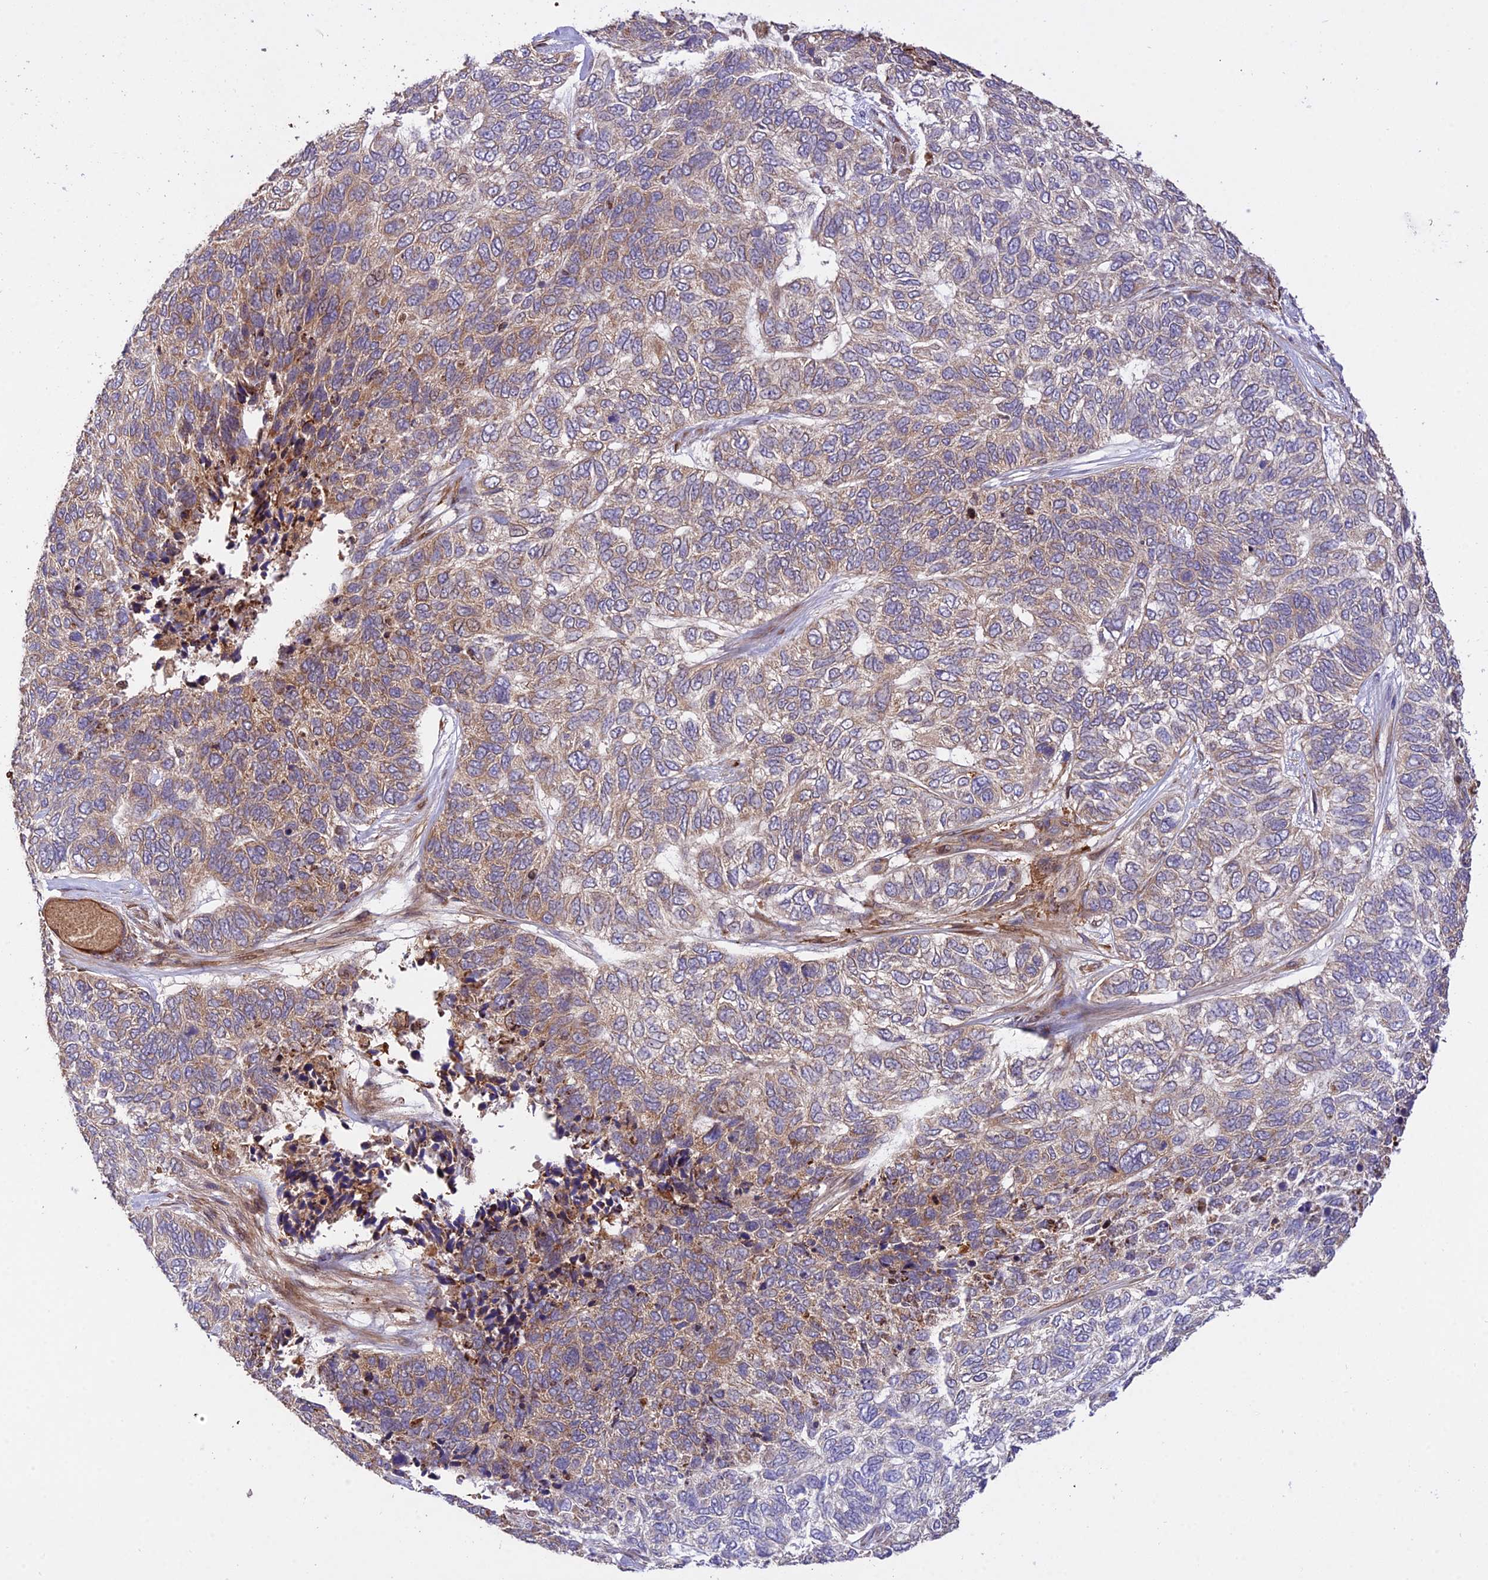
{"staining": {"intensity": "moderate", "quantity": "25%-75%", "location": "cytoplasmic/membranous"}, "tissue": "skin cancer", "cell_type": "Tumor cells", "image_type": "cancer", "snomed": [{"axis": "morphology", "description": "Basal cell carcinoma"}, {"axis": "topography", "description": "Skin"}], "caption": "Protein staining reveals moderate cytoplasmic/membranous staining in about 25%-75% of tumor cells in basal cell carcinoma (skin). The staining was performed using DAB (3,3'-diaminobenzidine) to visualize the protein expression in brown, while the nuclei were stained in blue with hematoxylin (Magnification: 20x).", "gene": "ROCK1", "patient": {"sex": "female", "age": 65}}